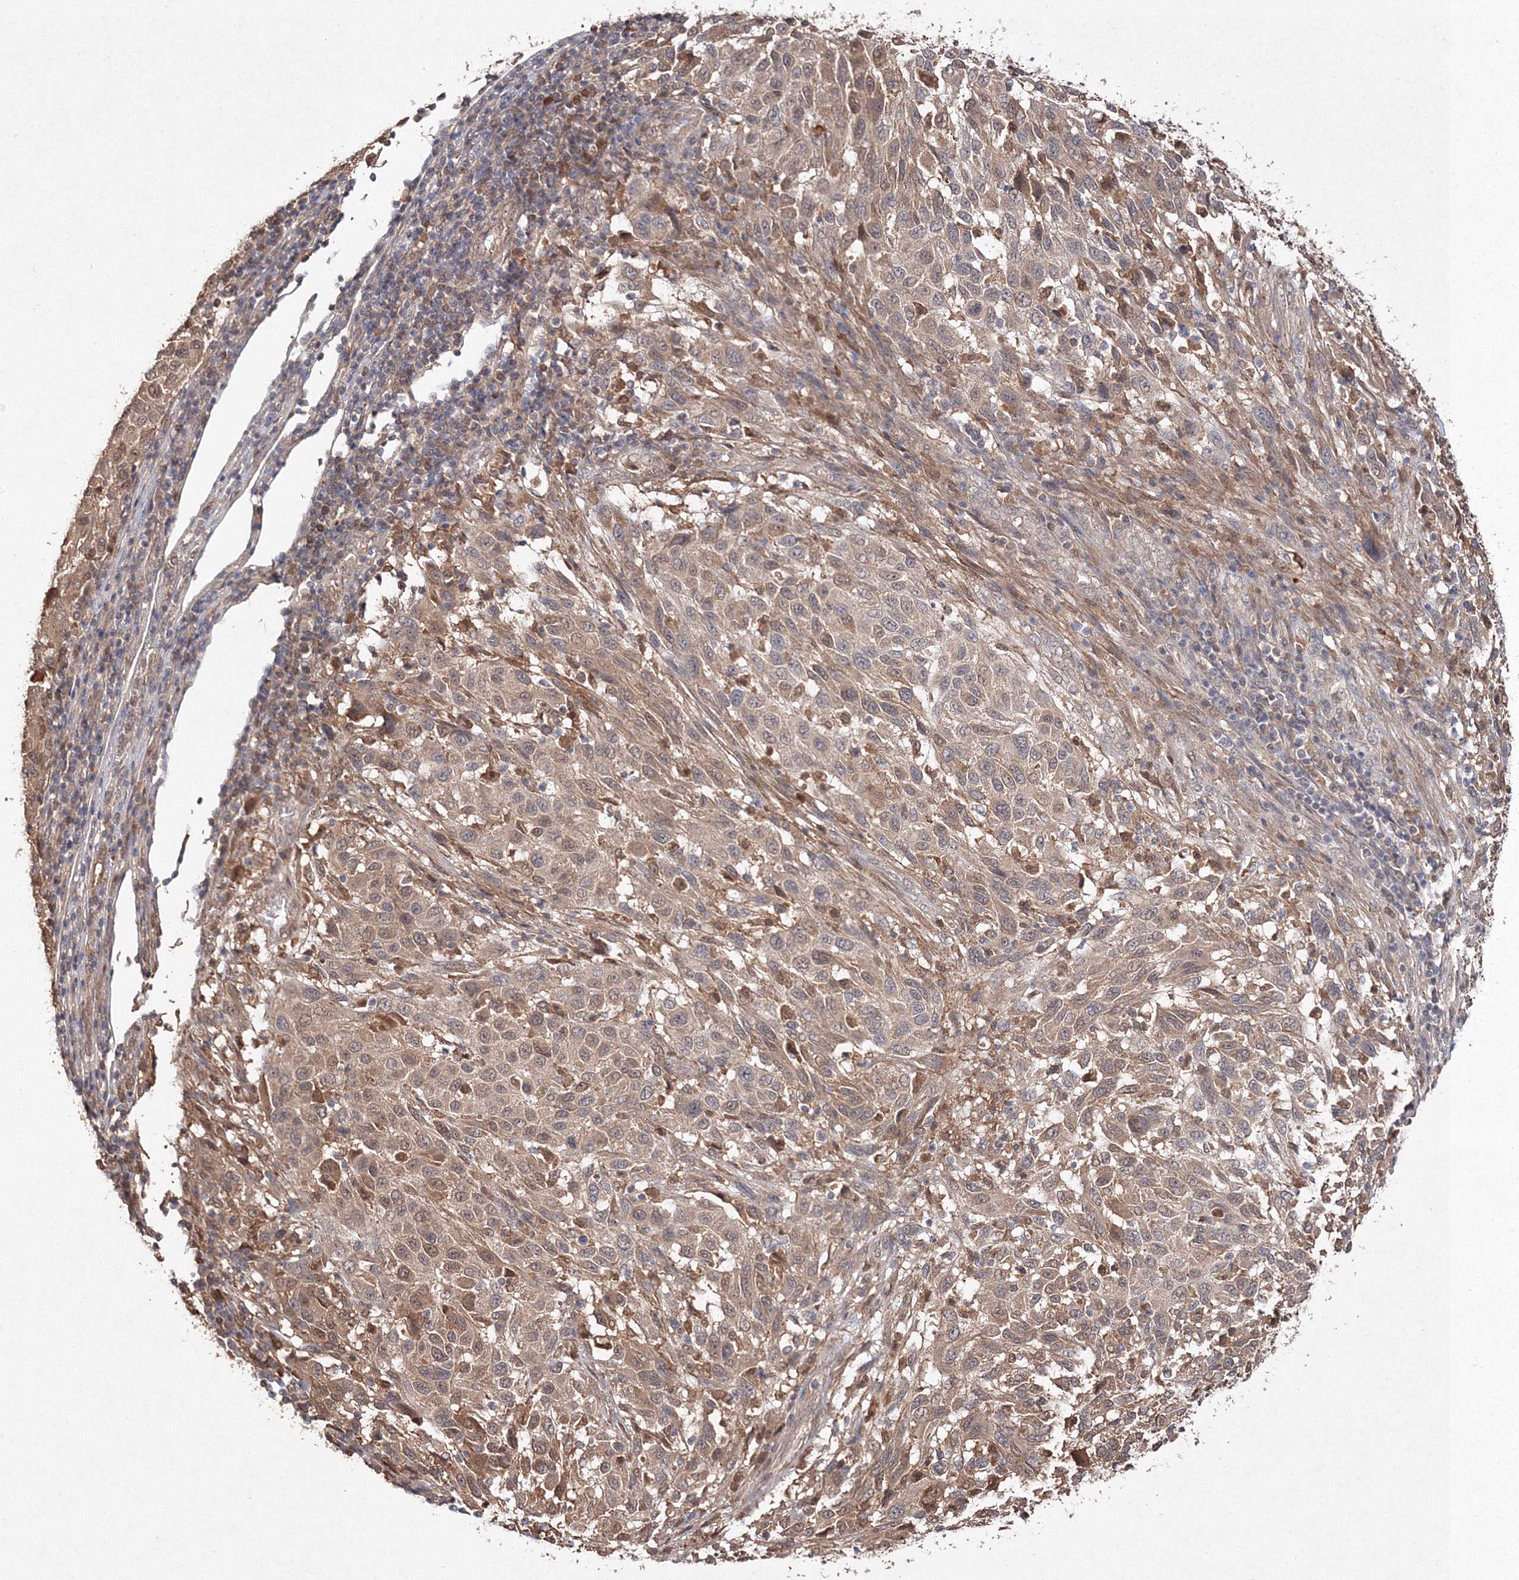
{"staining": {"intensity": "moderate", "quantity": ">75%", "location": "cytoplasmic/membranous"}, "tissue": "melanoma", "cell_type": "Tumor cells", "image_type": "cancer", "snomed": [{"axis": "morphology", "description": "Malignant melanoma, Metastatic site"}, {"axis": "topography", "description": "Lymph node"}], "caption": "Melanoma stained with a brown dye reveals moderate cytoplasmic/membranous positive positivity in approximately >75% of tumor cells.", "gene": "S100A11", "patient": {"sex": "male", "age": 61}}